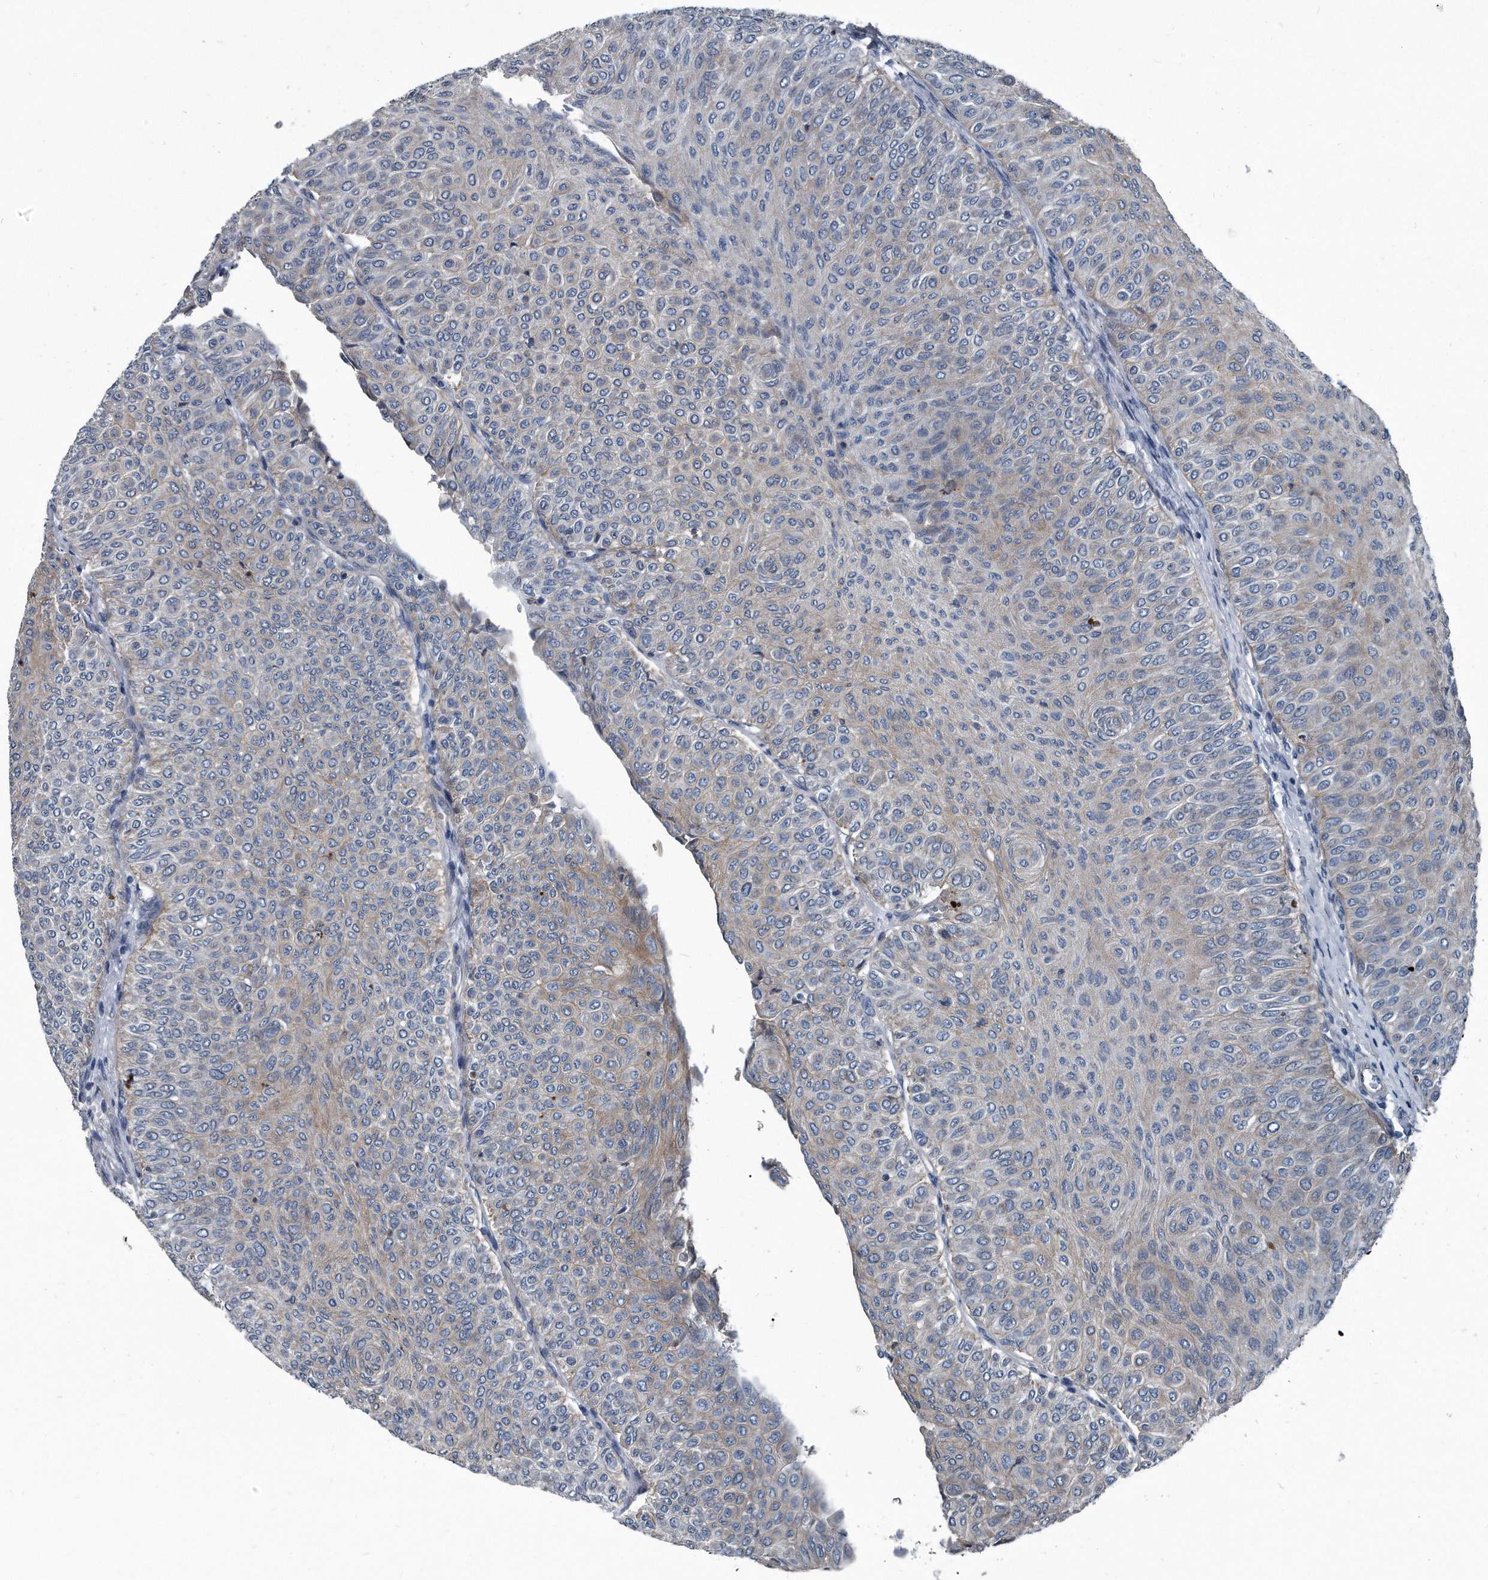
{"staining": {"intensity": "weak", "quantity": "25%-75%", "location": "cytoplasmic/membranous"}, "tissue": "urothelial cancer", "cell_type": "Tumor cells", "image_type": "cancer", "snomed": [{"axis": "morphology", "description": "Urothelial carcinoma, Low grade"}, {"axis": "topography", "description": "Urinary bladder"}], "caption": "The immunohistochemical stain shows weak cytoplasmic/membranous expression in tumor cells of low-grade urothelial carcinoma tissue.", "gene": "PLEC", "patient": {"sex": "male", "age": 78}}